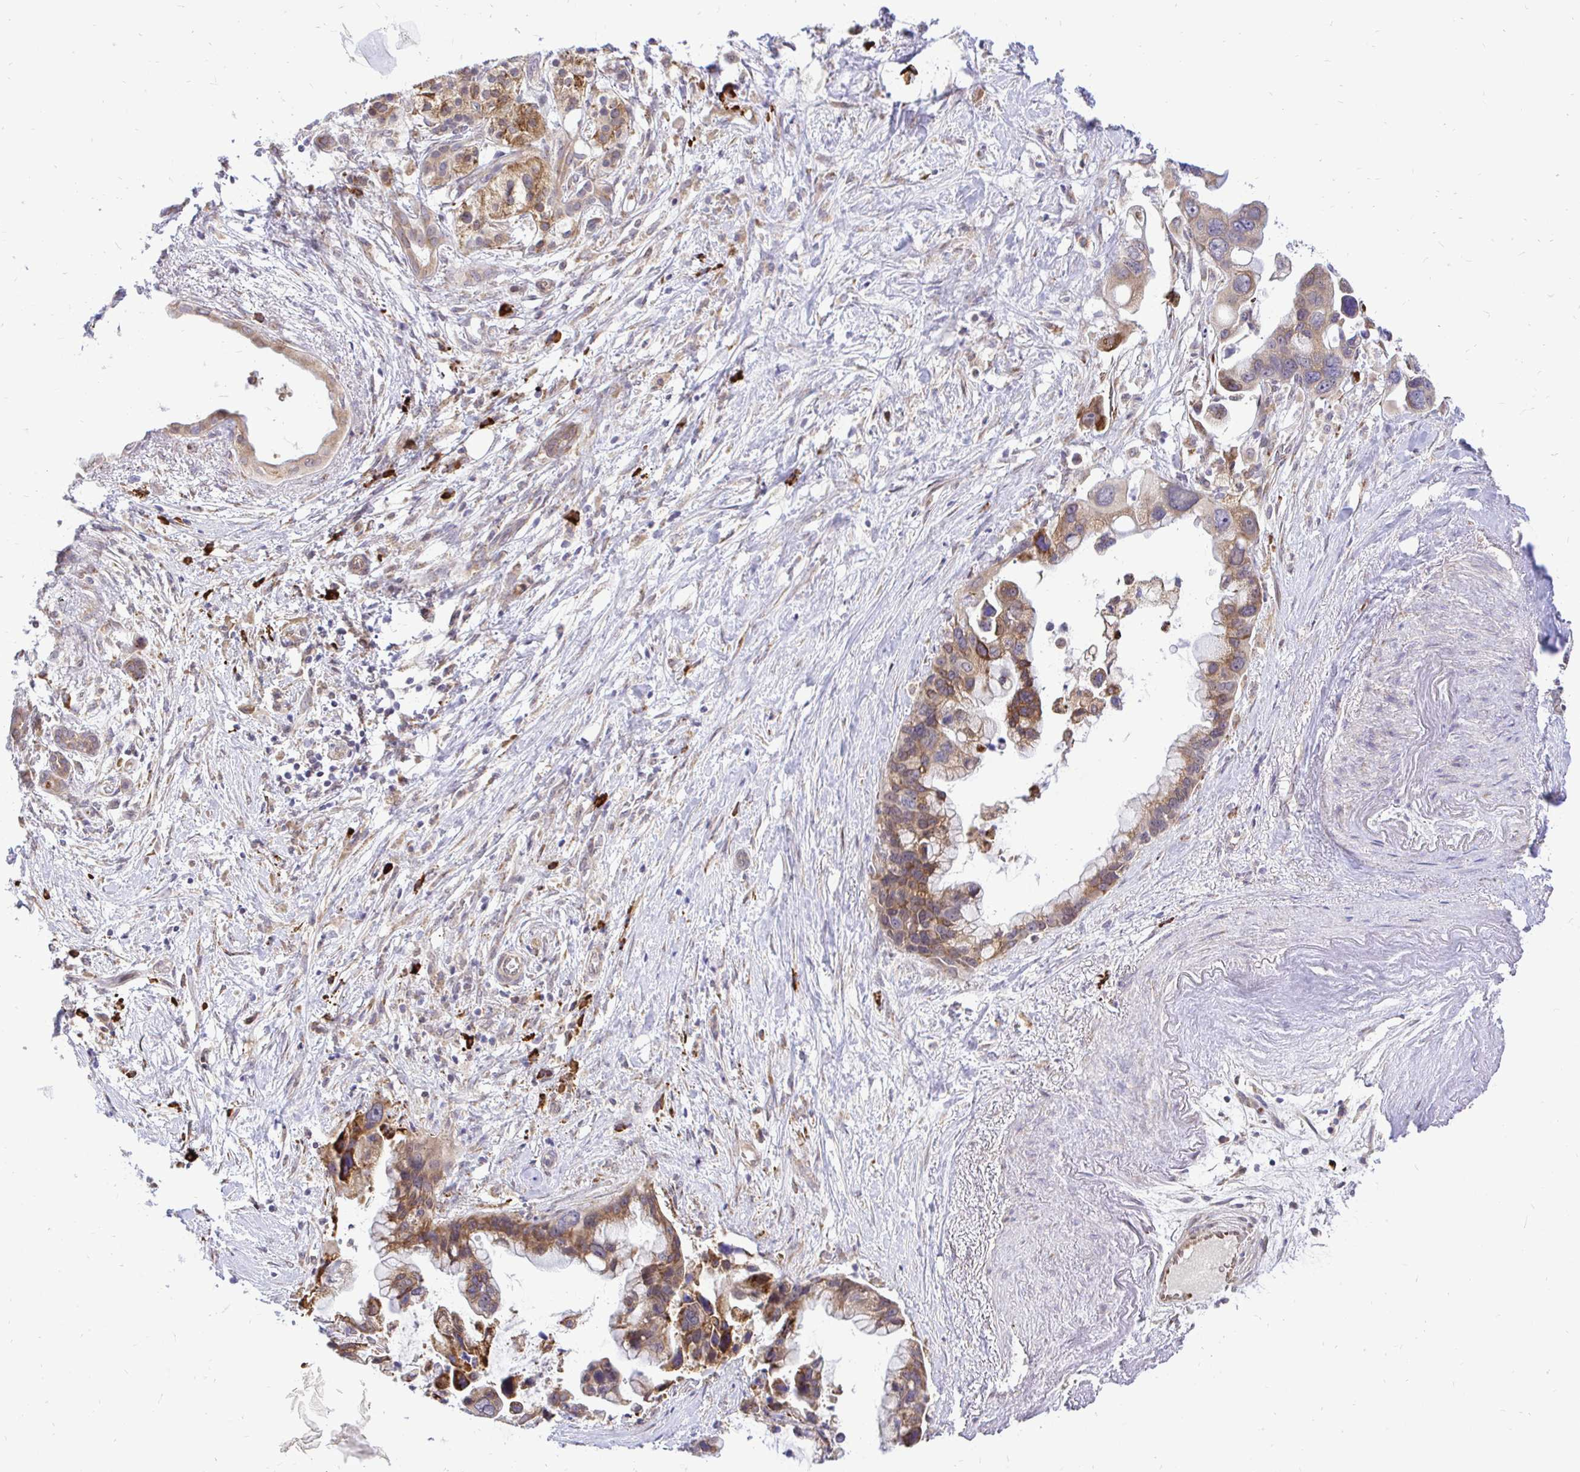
{"staining": {"intensity": "moderate", "quantity": ">75%", "location": "cytoplasmic/membranous"}, "tissue": "pancreatic cancer", "cell_type": "Tumor cells", "image_type": "cancer", "snomed": [{"axis": "morphology", "description": "Adenocarcinoma, NOS"}, {"axis": "topography", "description": "Pancreas"}], "caption": "Pancreatic cancer (adenocarcinoma) stained with immunohistochemistry displays moderate cytoplasmic/membranous staining in approximately >75% of tumor cells. The protein of interest is shown in brown color, while the nuclei are stained blue.", "gene": "NAALAD2", "patient": {"sex": "female", "age": 83}}